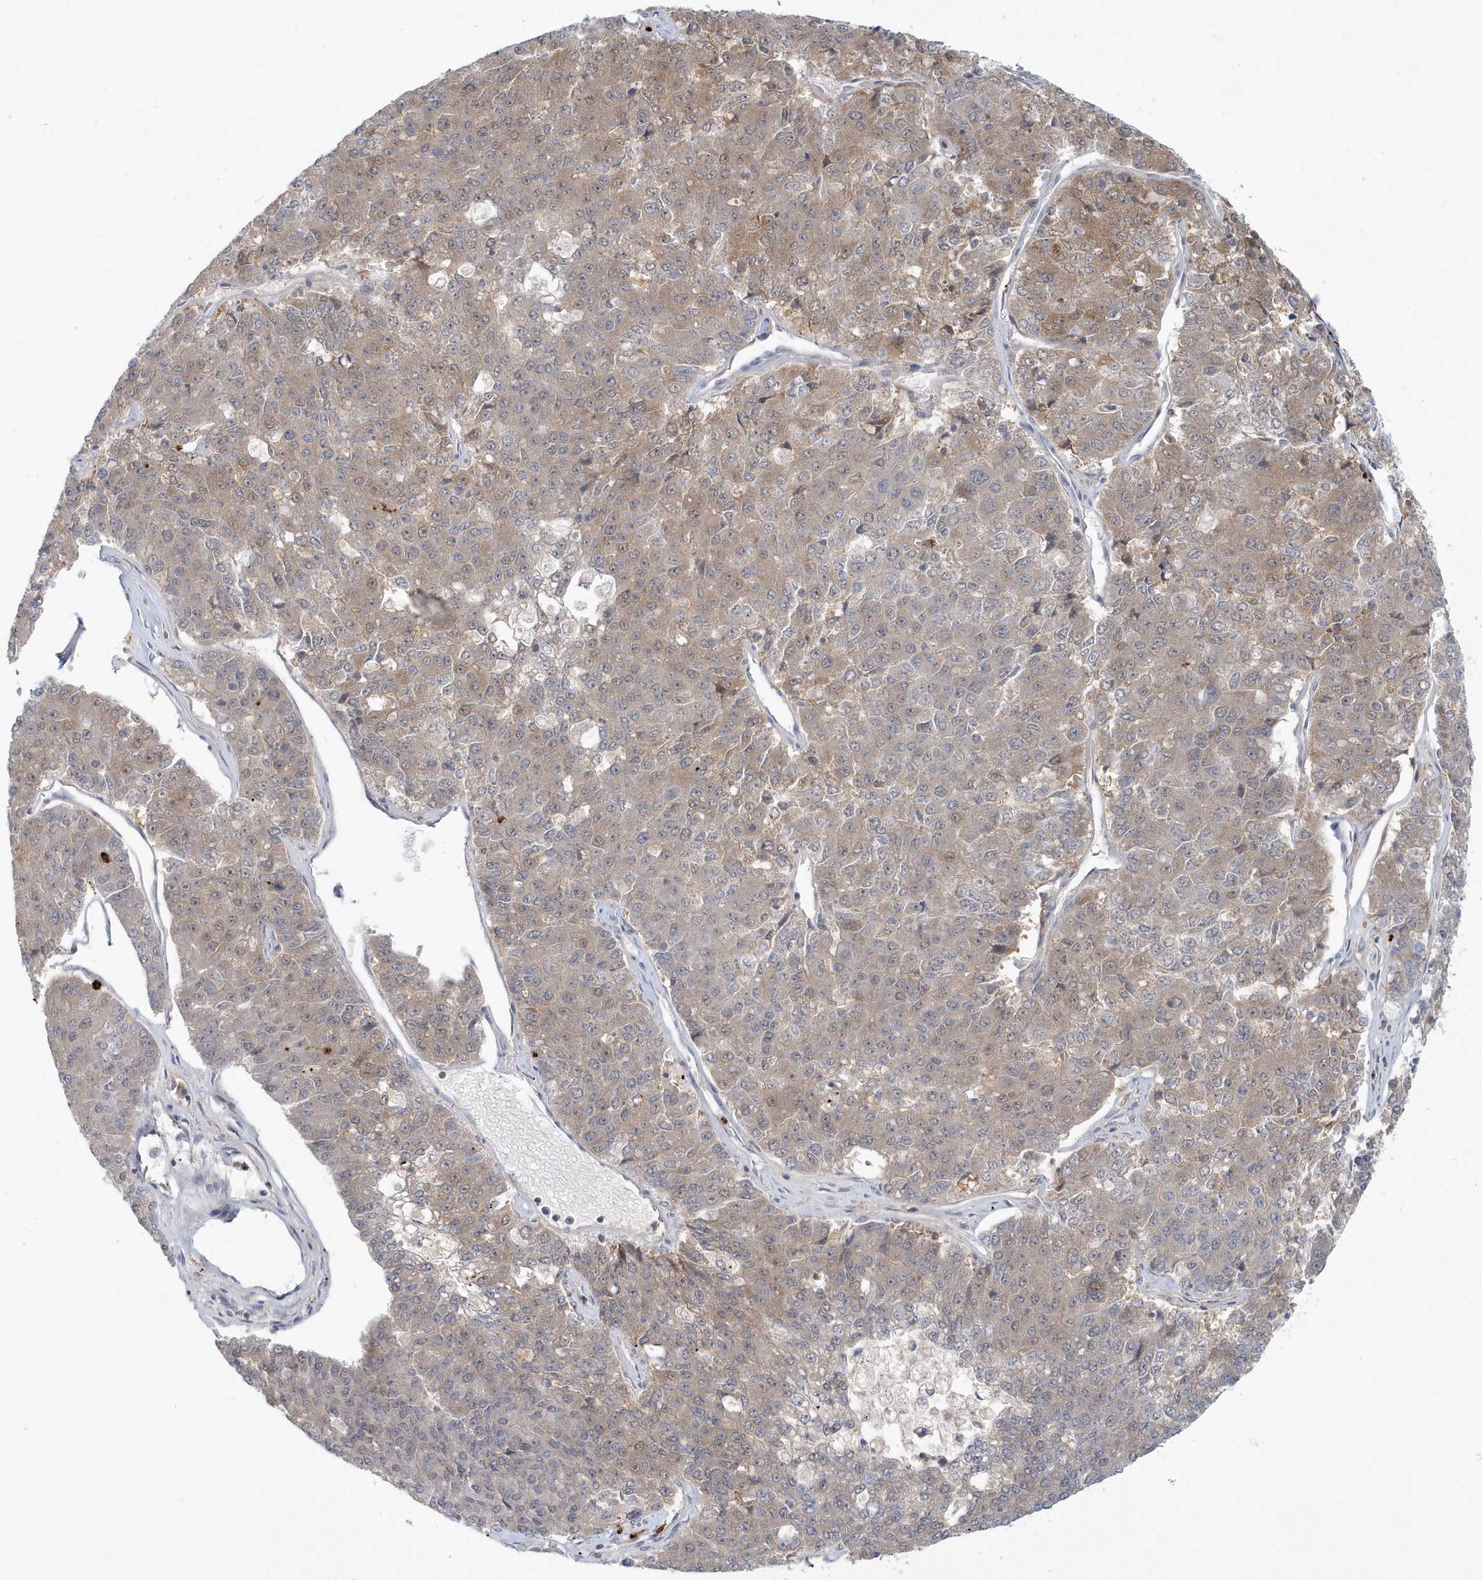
{"staining": {"intensity": "weak", "quantity": "25%-75%", "location": "cytoplasmic/membranous"}, "tissue": "pancreatic cancer", "cell_type": "Tumor cells", "image_type": "cancer", "snomed": [{"axis": "morphology", "description": "Adenocarcinoma, NOS"}, {"axis": "topography", "description": "Pancreas"}], "caption": "Immunohistochemistry micrograph of human pancreatic adenocarcinoma stained for a protein (brown), which reveals low levels of weak cytoplasmic/membranous expression in approximately 25%-75% of tumor cells.", "gene": "RNF7", "patient": {"sex": "male", "age": 50}}